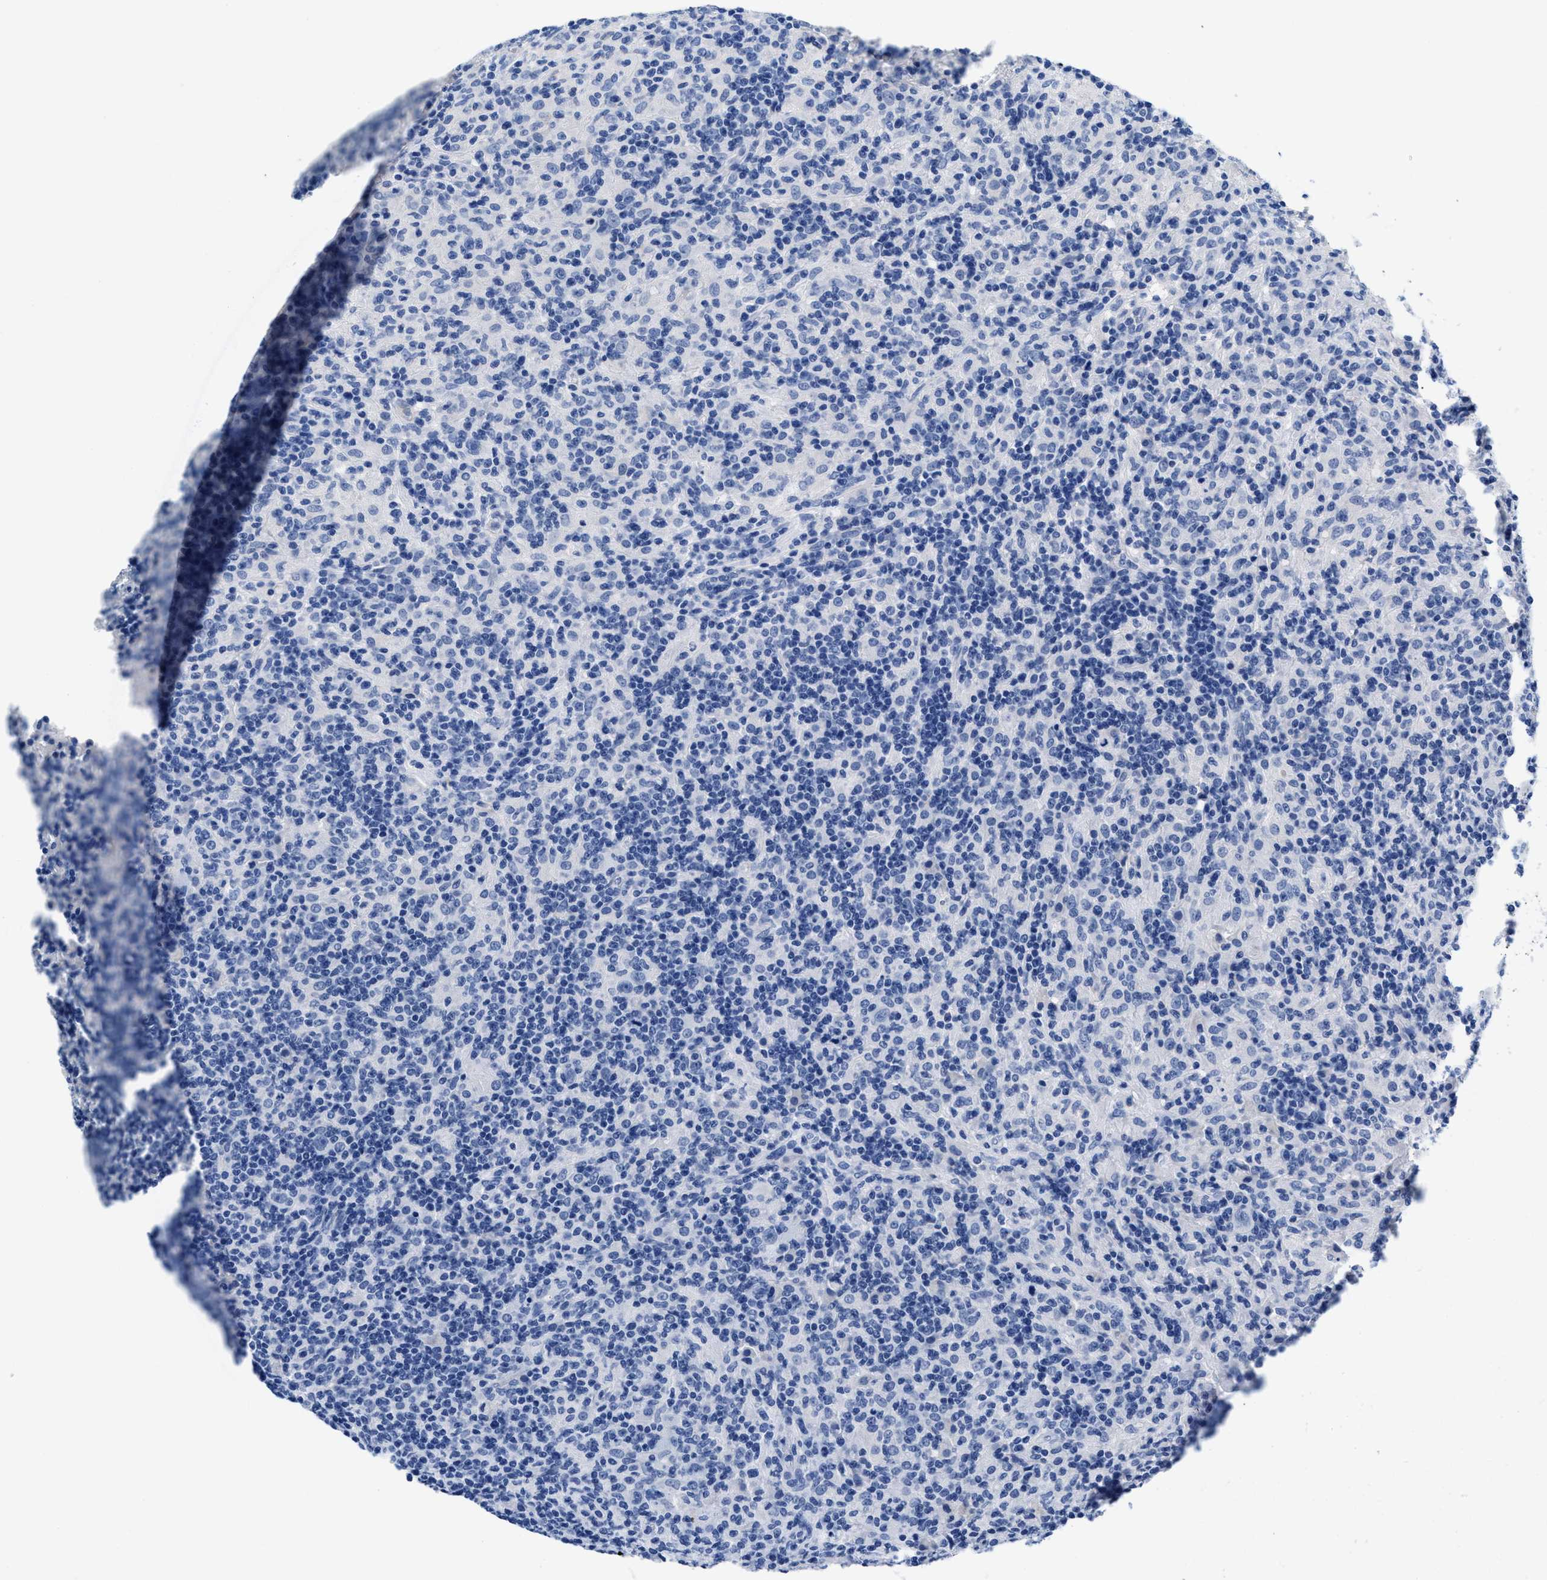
{"staining": {"intensity": "negative", "quantity": "none", "location": "none"}, "tissue": "lymphoma", "cell_type": "Tumor cells", "image_type": "cancer", "snomed": [{"axis": "morphology", "description": "Hodgkin's disease, NOS"}, {"axis": "topography", "description": "Lymph node"}], "caption": "Lymphoma was stained to show a protein in brown. There is no significant staining in tumor cells.", "gene": "SLFN13", "patient": {"sex": "male", "age": 70}}